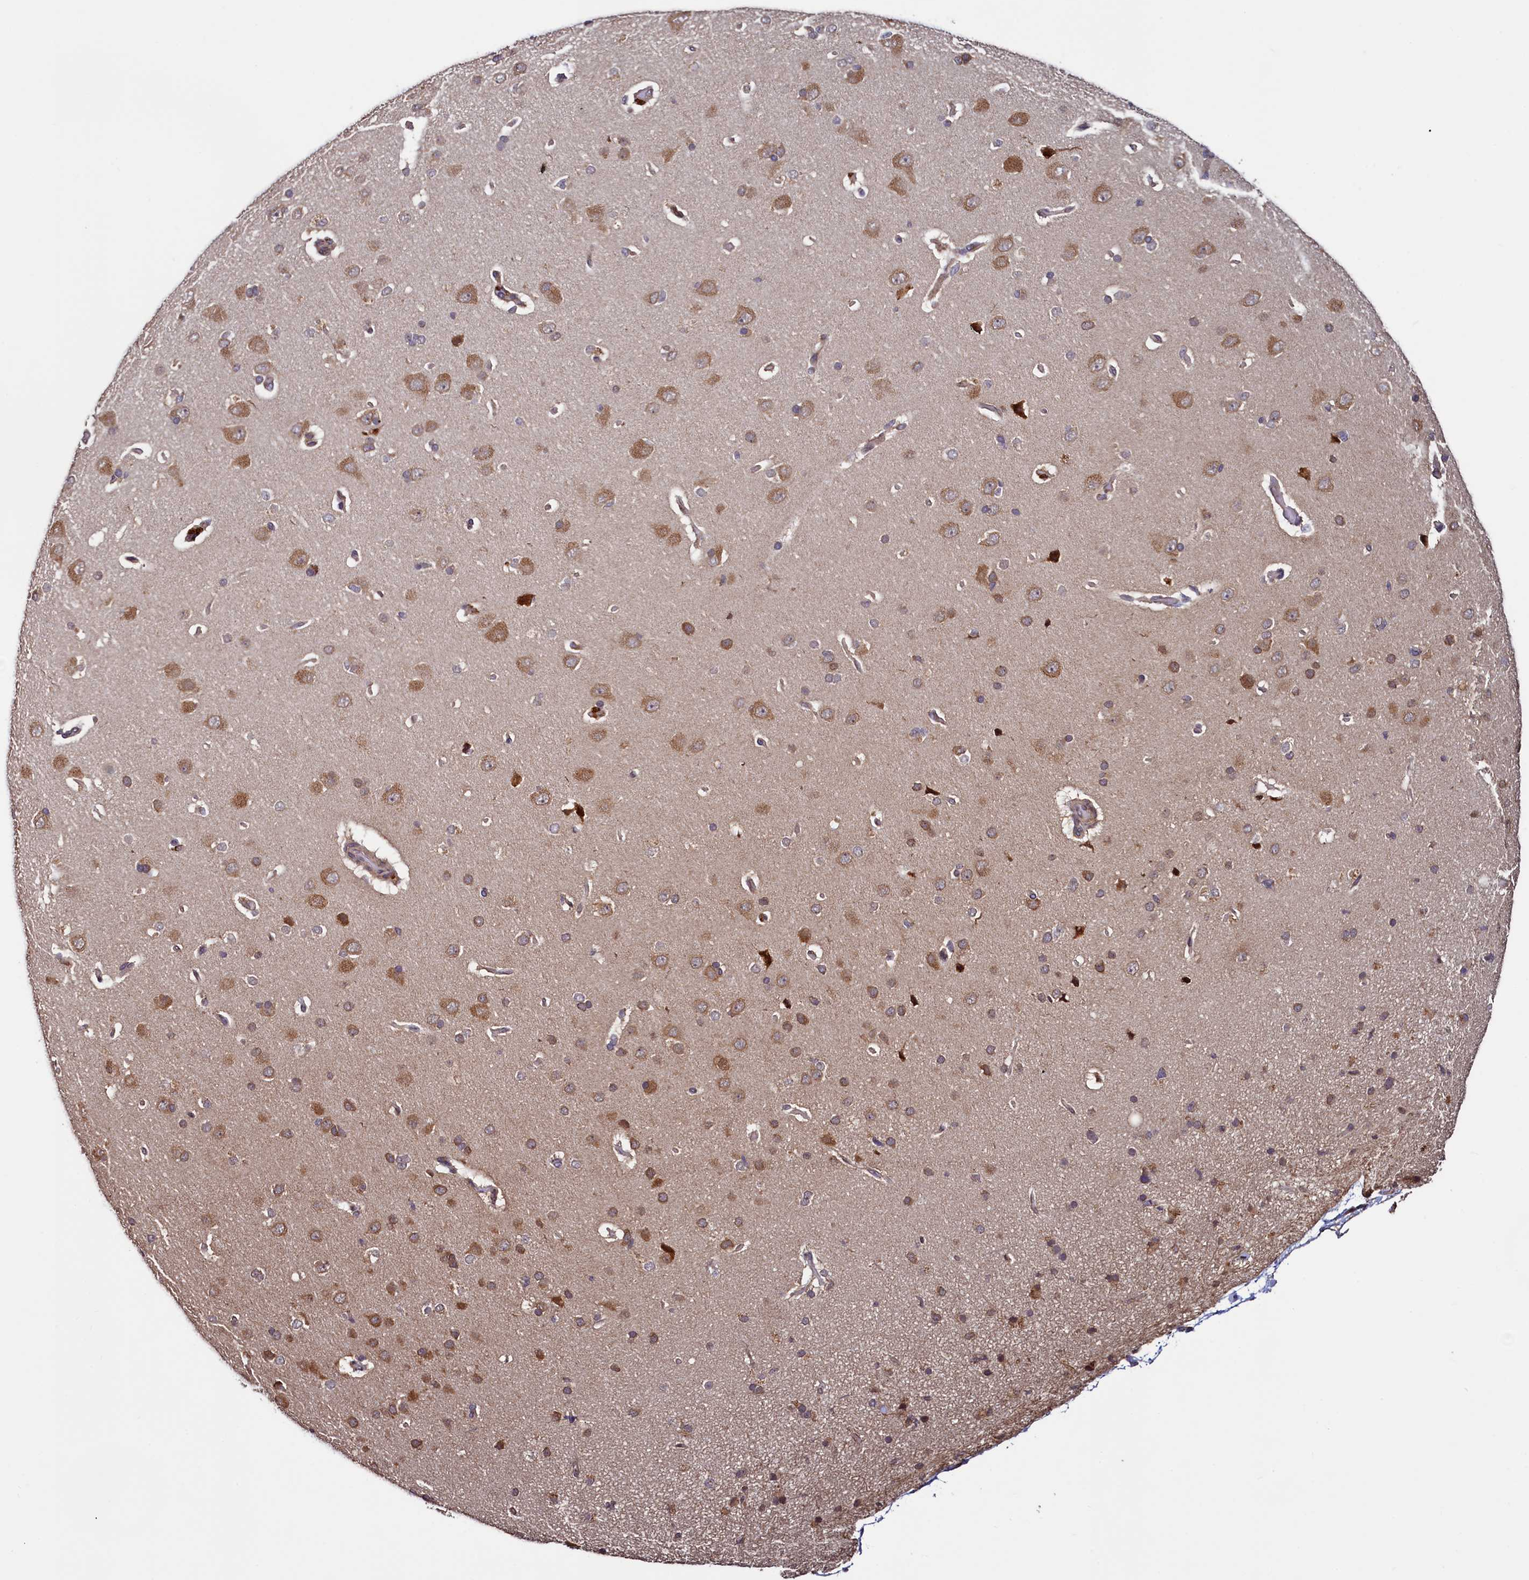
{"staining": {"intensity": "moderate", "quantity": ">75%", "location": "cytoplasmic/membranous"}, "tissue": "cerebral cortex", "cell_type": "Endothelial cells", "image_type": "normal", "snomed": [{"axis": "morphology", "description": "Normal tissue, NOS"}, {"axis": "topography", "description": "Cerebral cortex"}], "caption": "Endothelial cells display medium levels of moderate cytoplasmic/membranous positivity in approximately >75% of cells in unremarkable human cerebral cortex. (Stains: DAB (3,3'-diaminobenzidine) in brown, nuclei in blue, Microscopy: brightfield microscopy at high magnification).", "gene": "RBFA", "patient": {"sex": "male", "age": 62}}